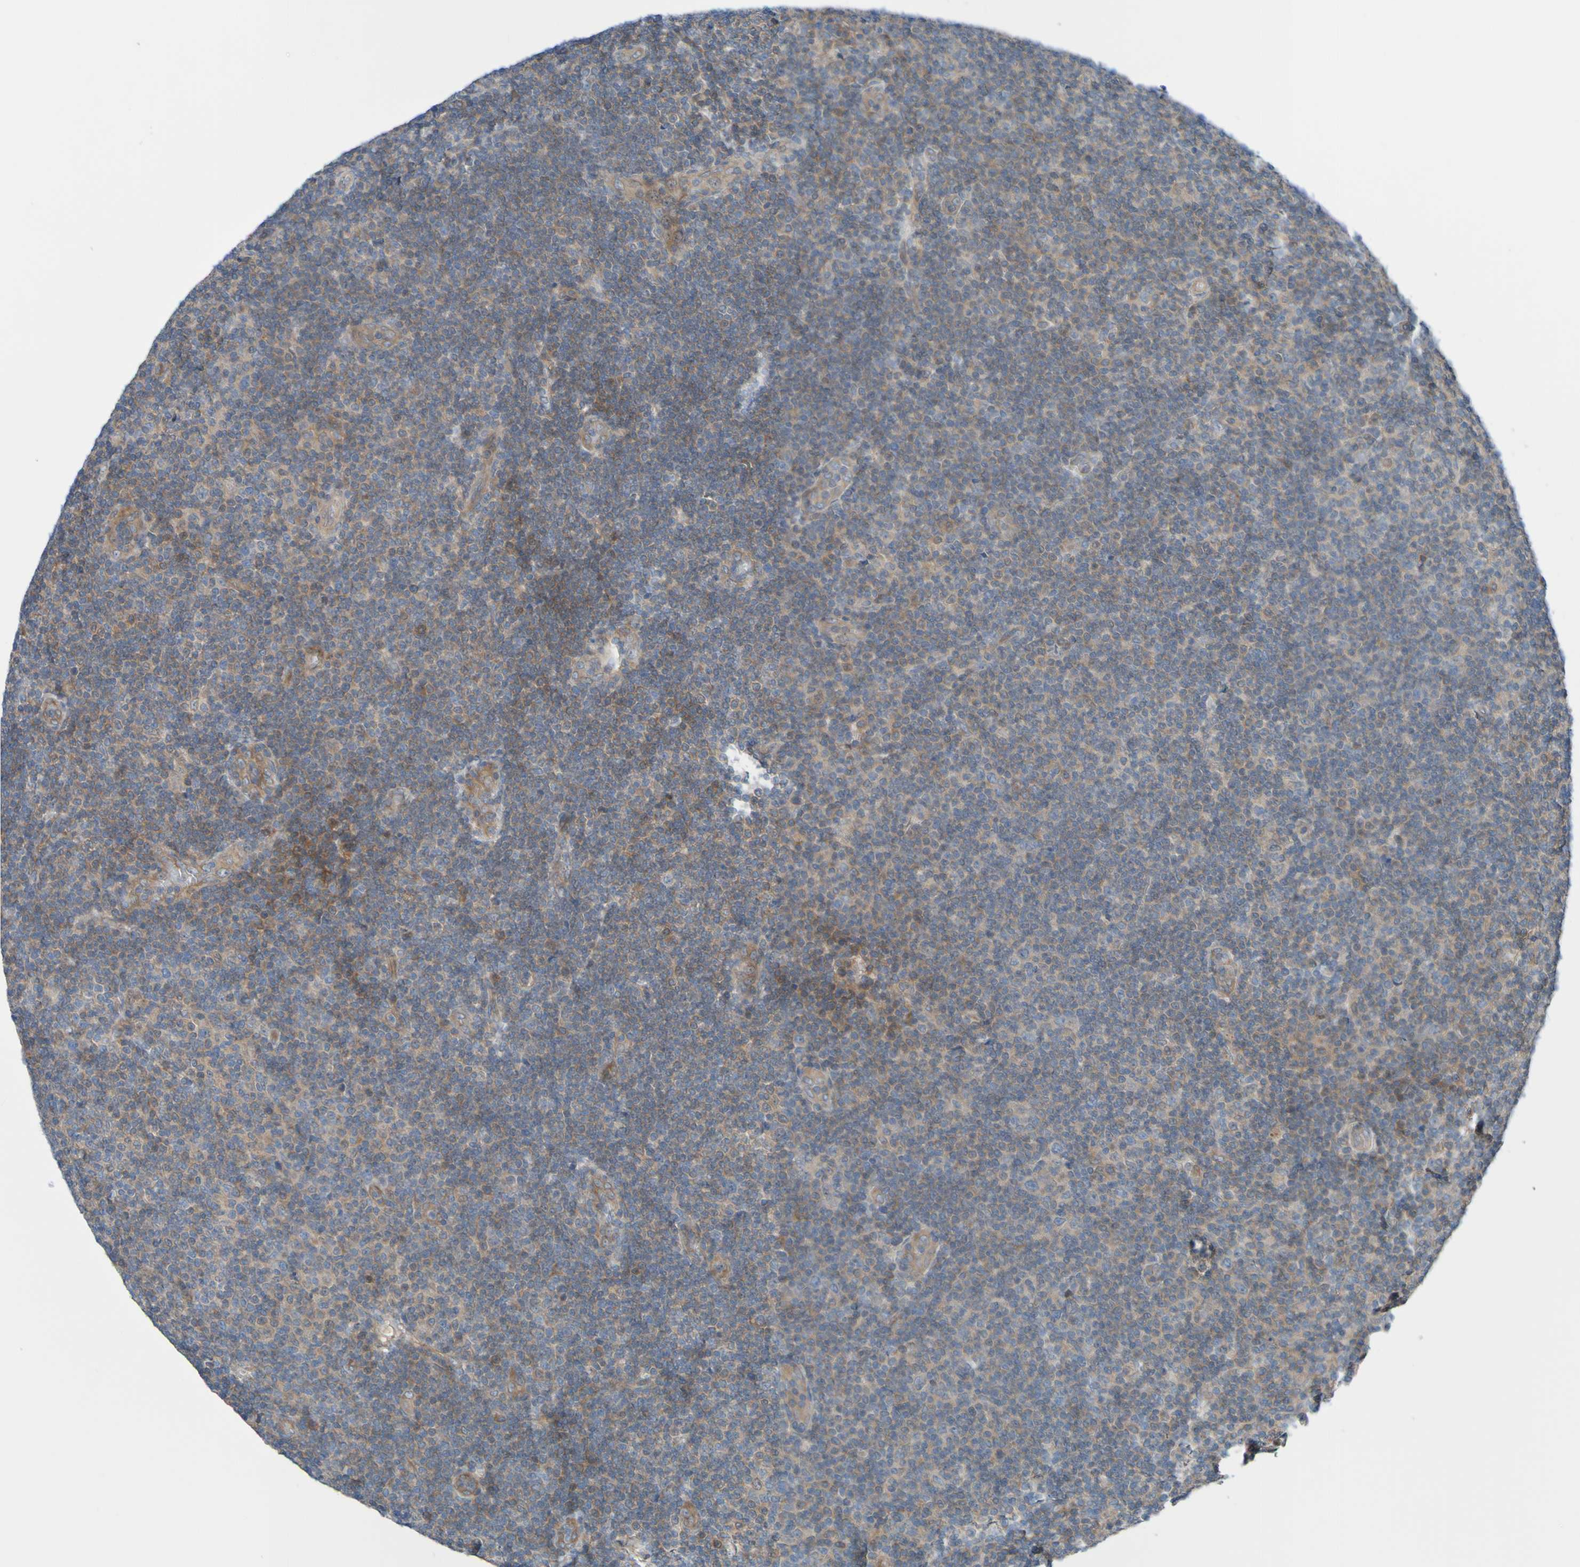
{"staining": {"intensity": "moderate", "quantity": "25%-75%", "location": "cytoplasmic/membranous"}, "tissue": "lymphoma", "cell_type": "Tumor cells", "image_type": "cancer", "snomed": [{"axis": "morphology", "description": "Malignant lymphoma, non-Hodgkin's type, Low grade"}, {"axis": "topography", "description": "Lymph node"}], "caption": "High-power microscopy captured an immunohistochemistry (IHC) histopathology image of lymphoma, revealing moderate cytoplasmic/membranous staining in about 25%-75% of tumor cells.", "gene": "NPRL3", "patient": {"sex": "male", "age": 83}}